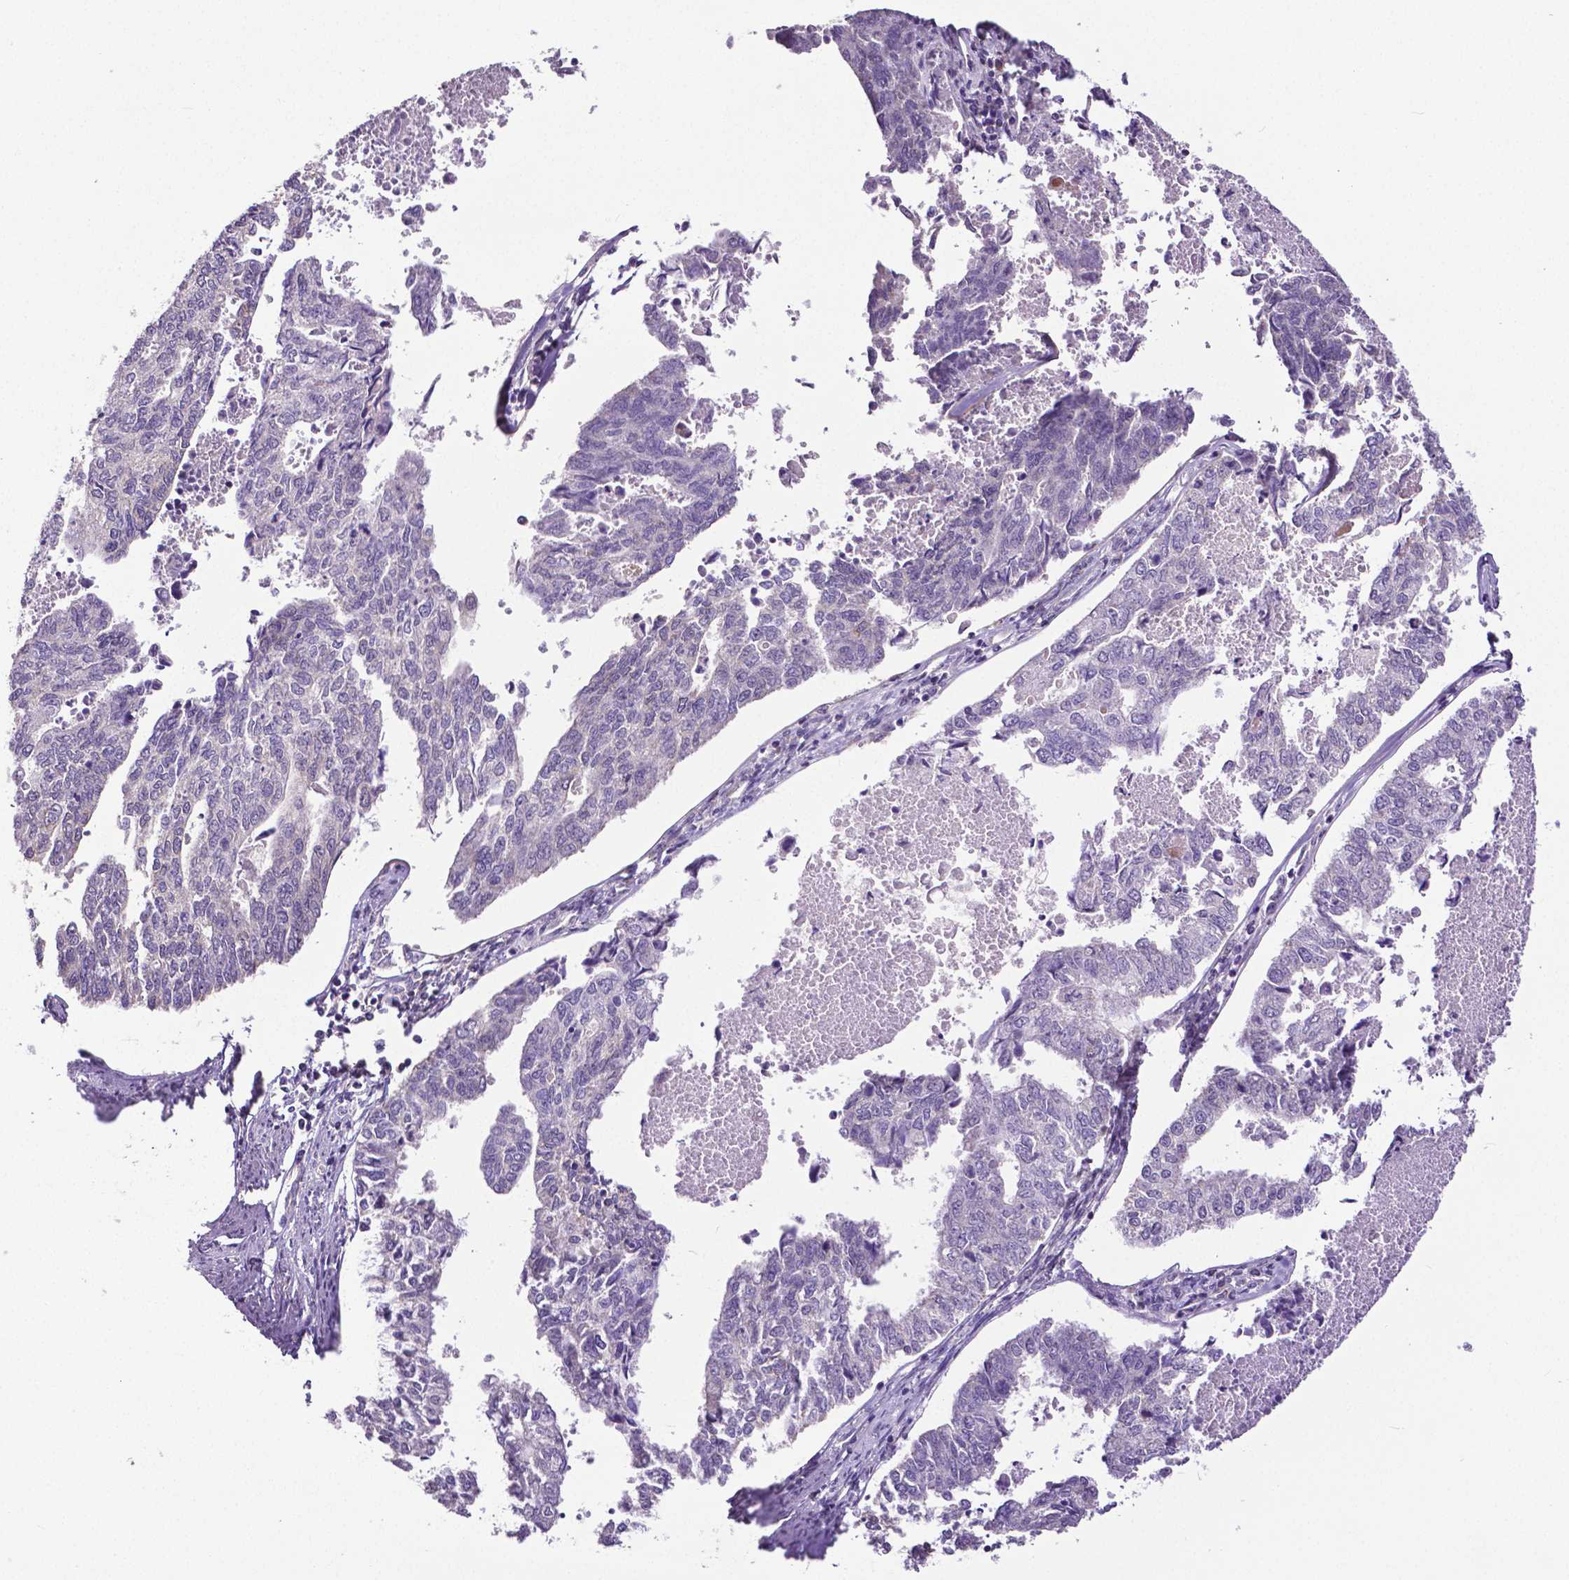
{"staining": {"intensity": "negative", "quantity": "none", "location": "none"}, "tissue": "endometrial cancer", "cell_type": "Tumor cells", "image_type": "cancer", "snomed": [{"axis": "morphology", "description": "Adenocarcinoma, NOS"}, {"axis": "topography", "description": "Endometrium"}], "caption": "An immunohistochemistry (IHC) histopathology image of endometrial cancer (adenocarcinoma) is shown. There is no staining in tumor cells of endometrial cancer (adenocarcinoma).", "gene": "MCL1", "patient": {"sex": "female", "age": 73}}